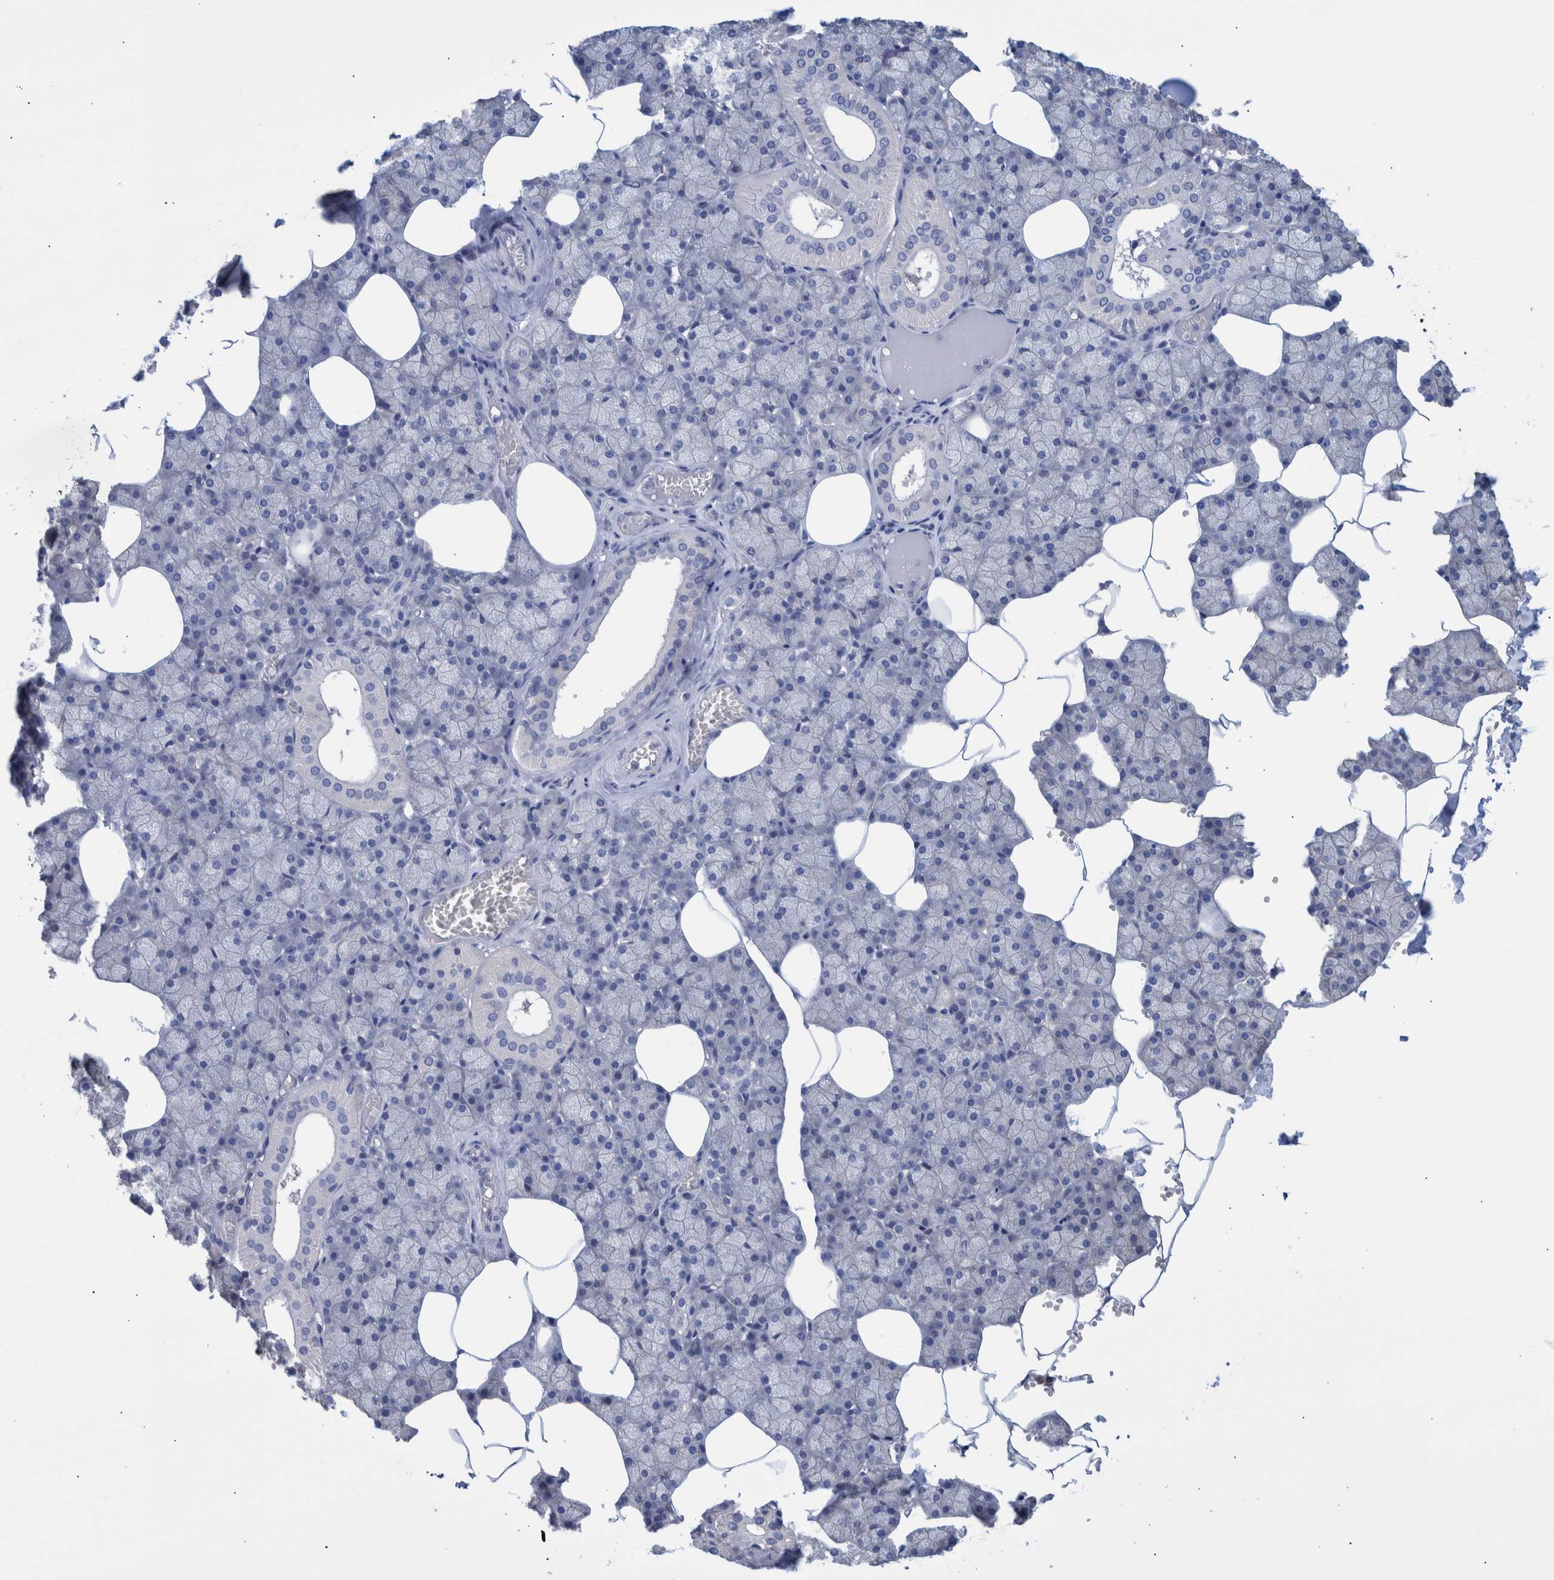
{"staining": {"intensity": "negative", "quantity": "none", "location": "none"}, "tissue": "salivary gland", "cell_type": "Glandular cells", "image_type": "normal", "snomed": [{"axis": "morphology", "description": "Normal tissue, NOS"}, {"axis": "topography", "description": "Salivary gland"}], "caption": "This is an immunohistochemistry histopathology image of normal salivary gland. There is no staining in glandular cells.", "gene": "PPP3CC", "patient": {"sex": "male", "age": 62}}